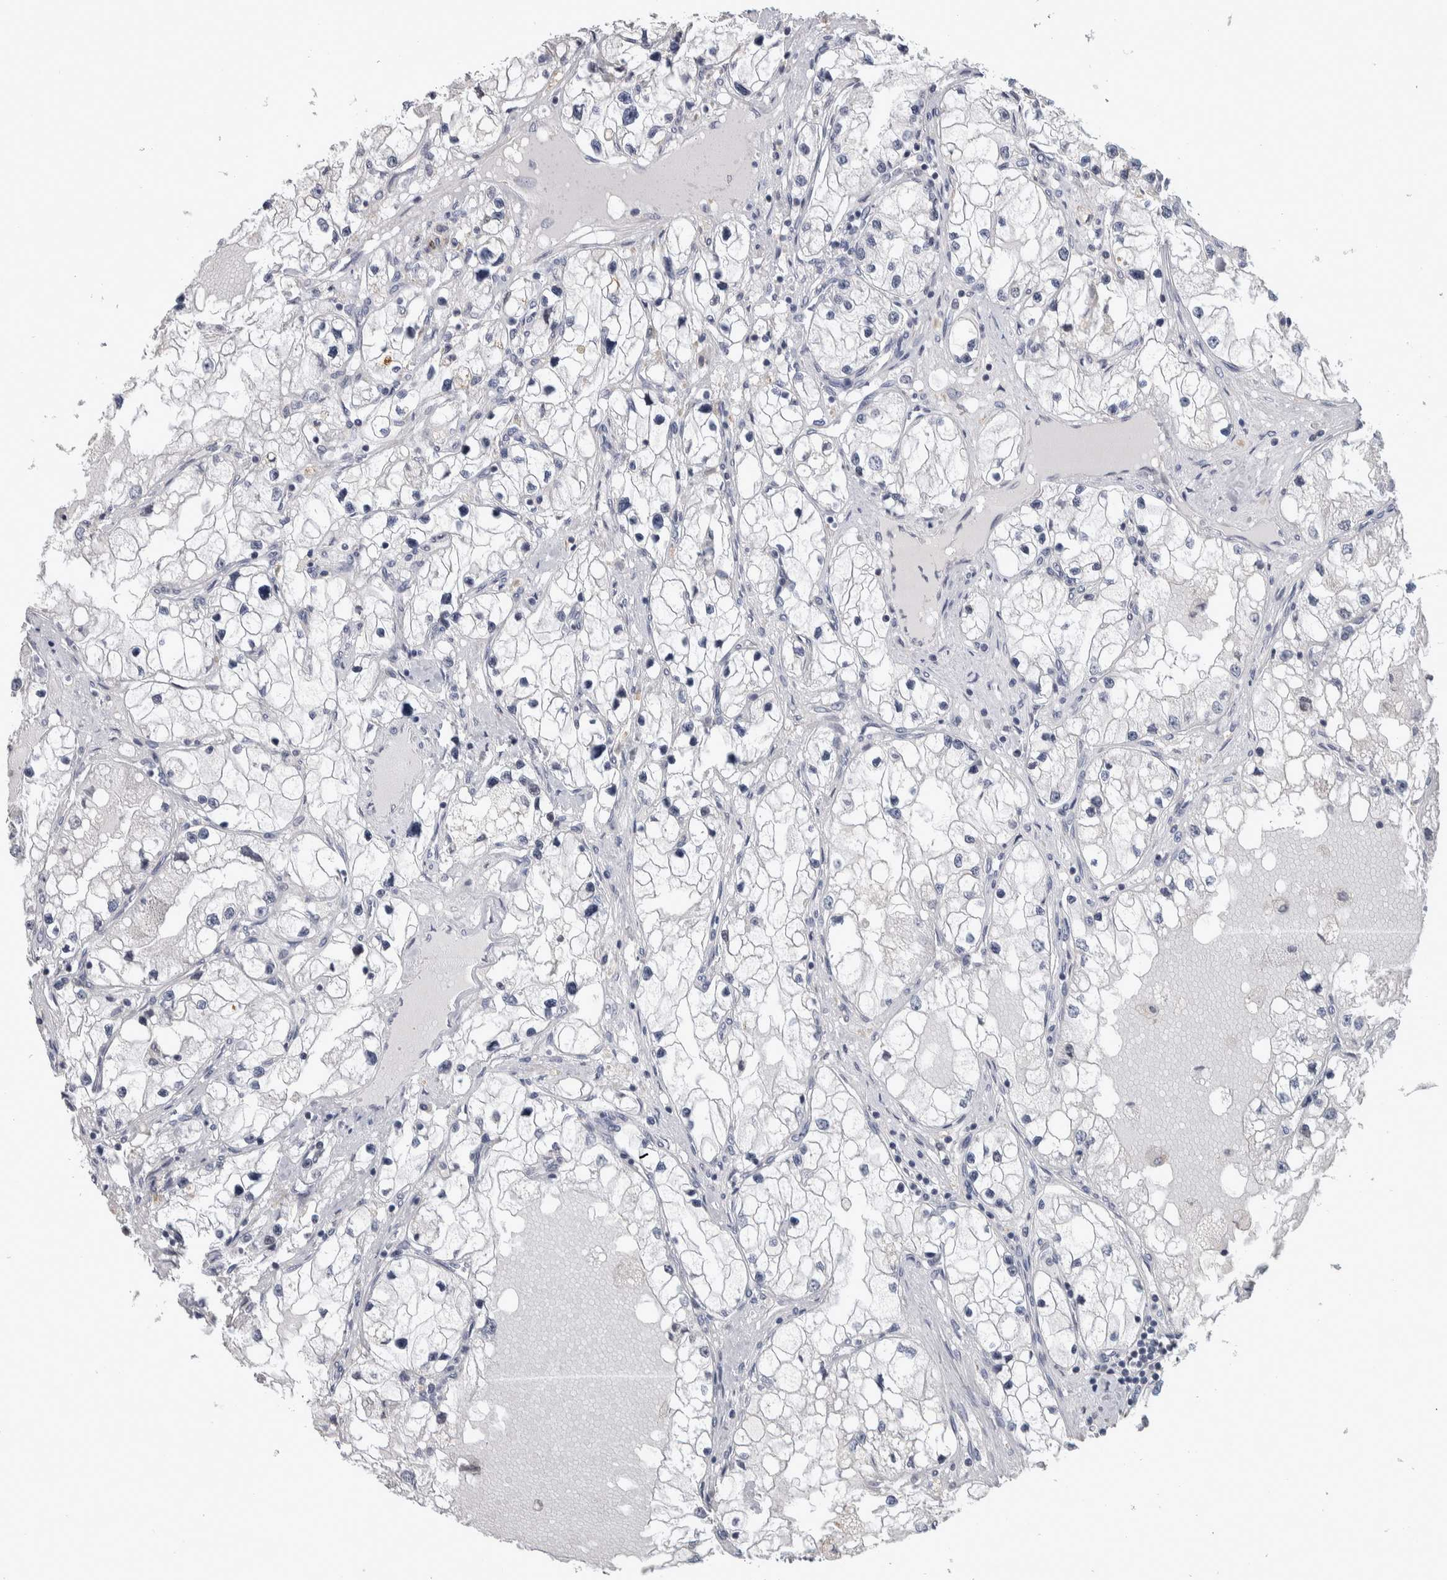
{"staining": {"intensity": "negative", "quantity": "none", "location": "none"}, "tissue": "renal cancer", "cell_type": "Tumor cells", "image_type": "cancer", "snomed": [{"axis": "morphology", "description": "Adenocarcinoma, NOS"}, {"axis": "topography", "description": "Kidney"}], "caption": "Immunohistochemistry (IHC) image of human renal cancer (adenocarcinoma) stained for a protein (brown), which exhibits no positivity in tumor cells.", "gene": "NFKB2", "patient": {"sex": "male", "age": 68}}